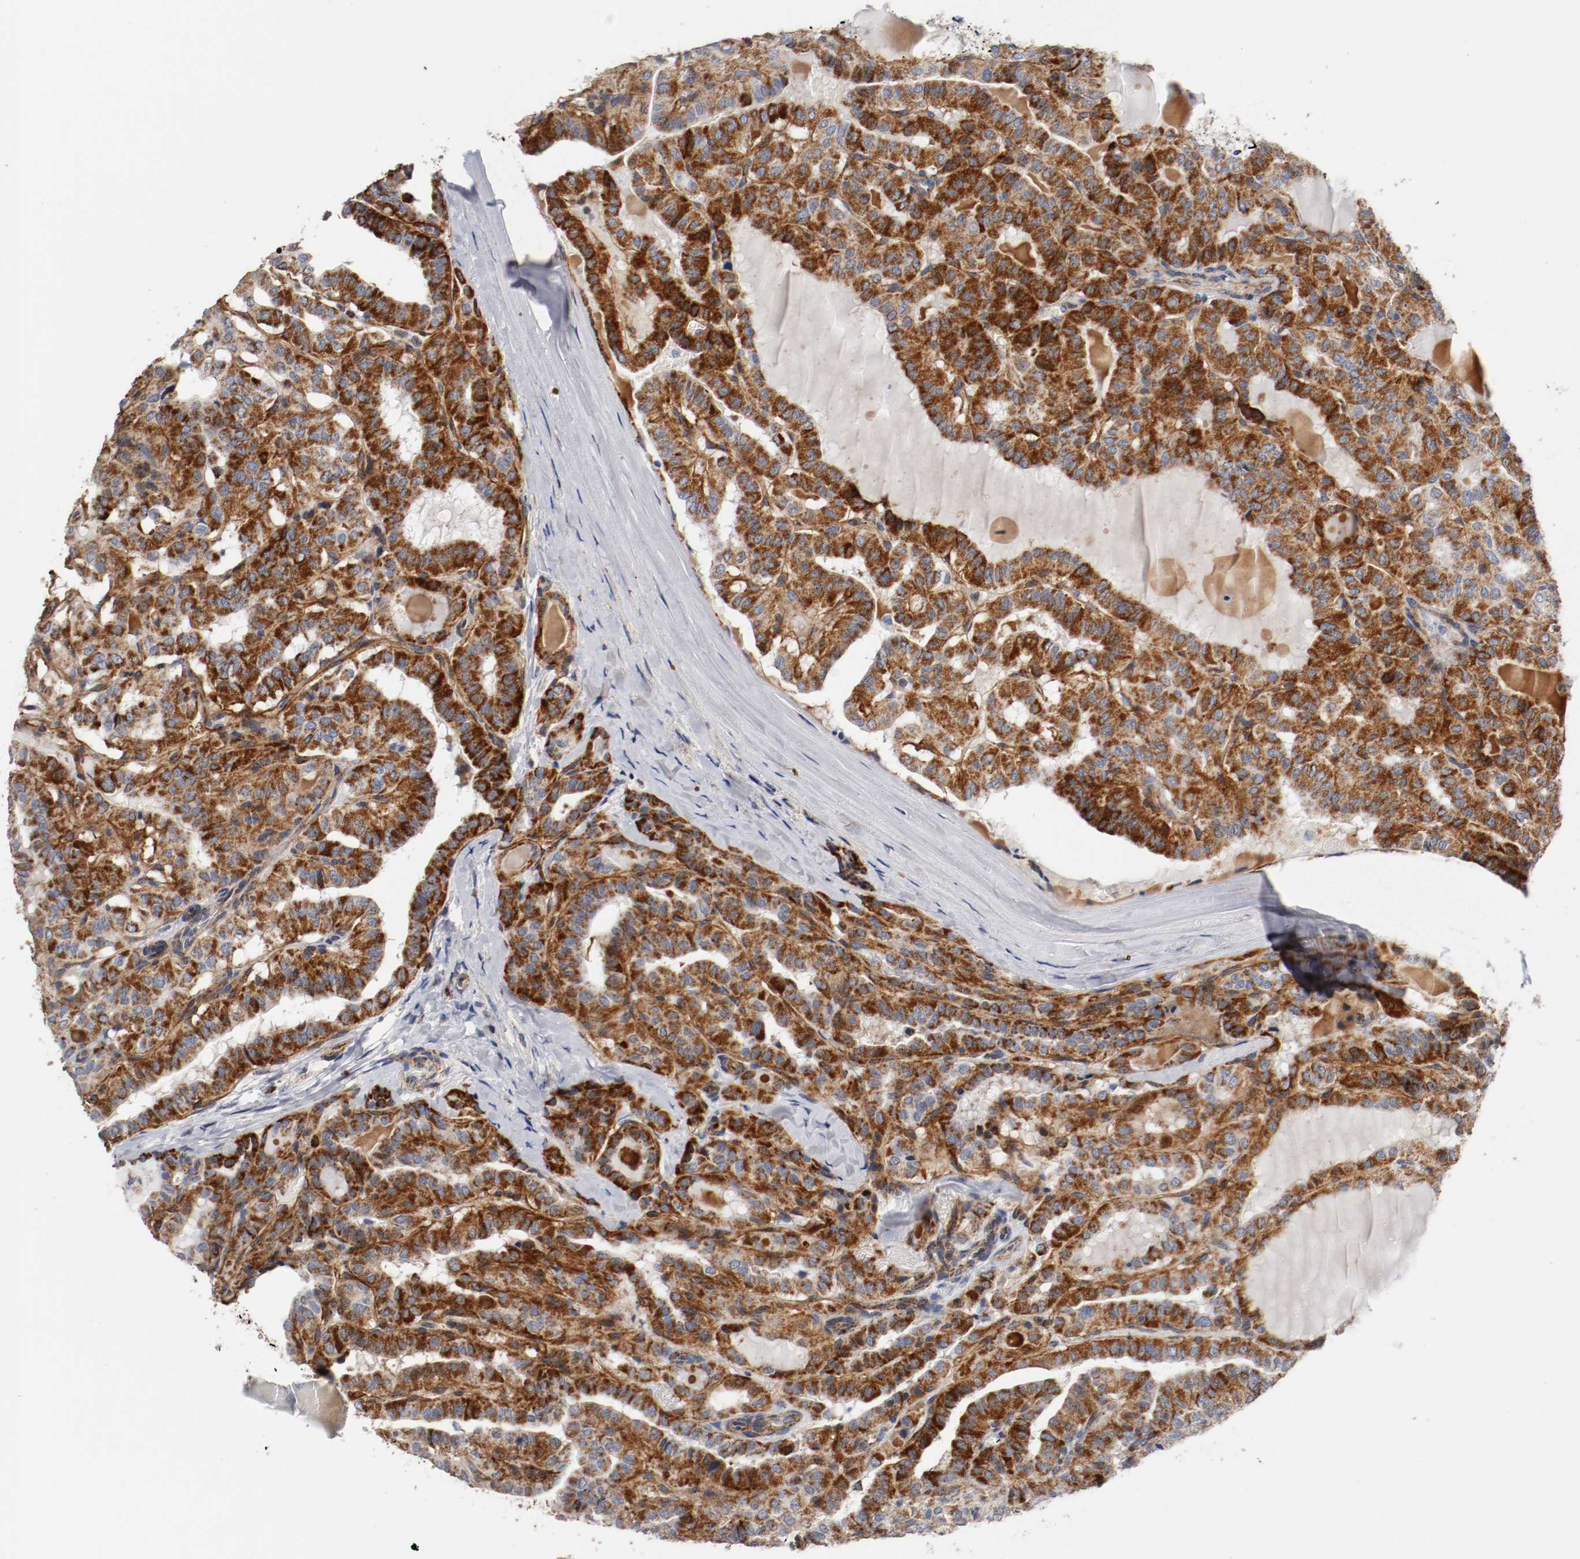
{"staining": {"intensity": "strong", "quantity": ">75%", "location": "cytoplasmic/membranous"}, "tissue": "thyroid cancer", "cell_type": "Tumor cells", "image_type": "cancer", "snomed": [{"axis": "morphology", "description": "Papillary adenocarcinoma, NOS"}, {"axis": "topography", "description": "Thyroid gland"}], "caption": "Immunohistochemical staining of human thyroid cancer (papillary adenocarcinoma) reveals high levels of strong cytoplasmic/membranous protein staining in about >75% of tumor cells.", "gene": "TUBD1", "patient": {"sex": "male", "age": 77}}